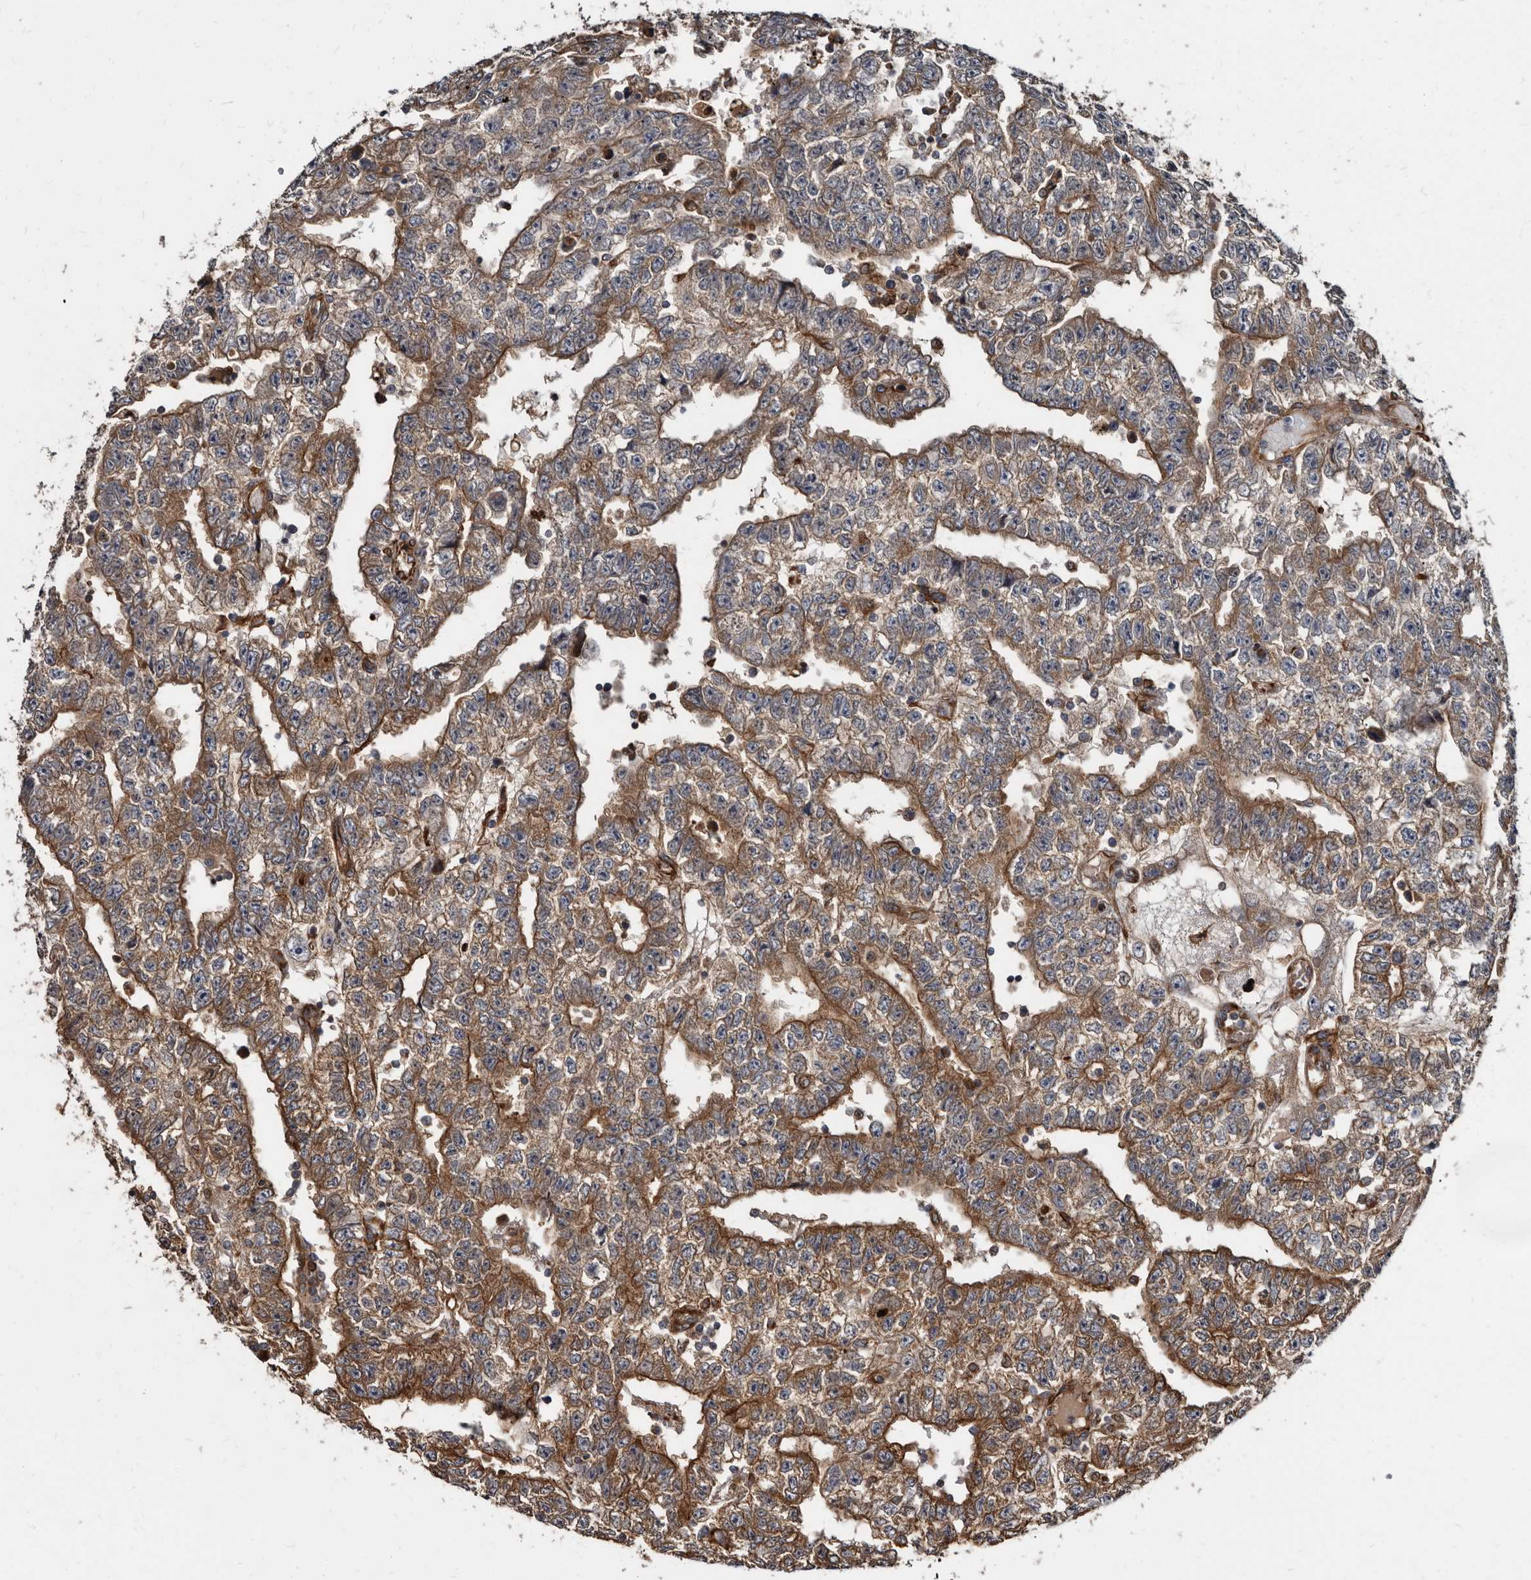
{"staining": {"intensity": "moderate", "quantity": ">75%", "location": "cytoplasmic/membranous"}, "tissue": "testis cancer", "cell_type": "Tumor cells", "image_type": "cancer", "snomed": [{"axis": "morphology", "description": "Carcinoma, Embryonal, NOS"}, {"axis": "topography", "description": "Testis"}], "caption": "Testis cancer (embryonal carcinoma) tissue shows moderate cytoplasmic/membranous expression in about >75% of tumor cells, visualized by immunohistochemistry.", "gene": "KCTD20", "patient": {"sex": "male", "age": 25}}